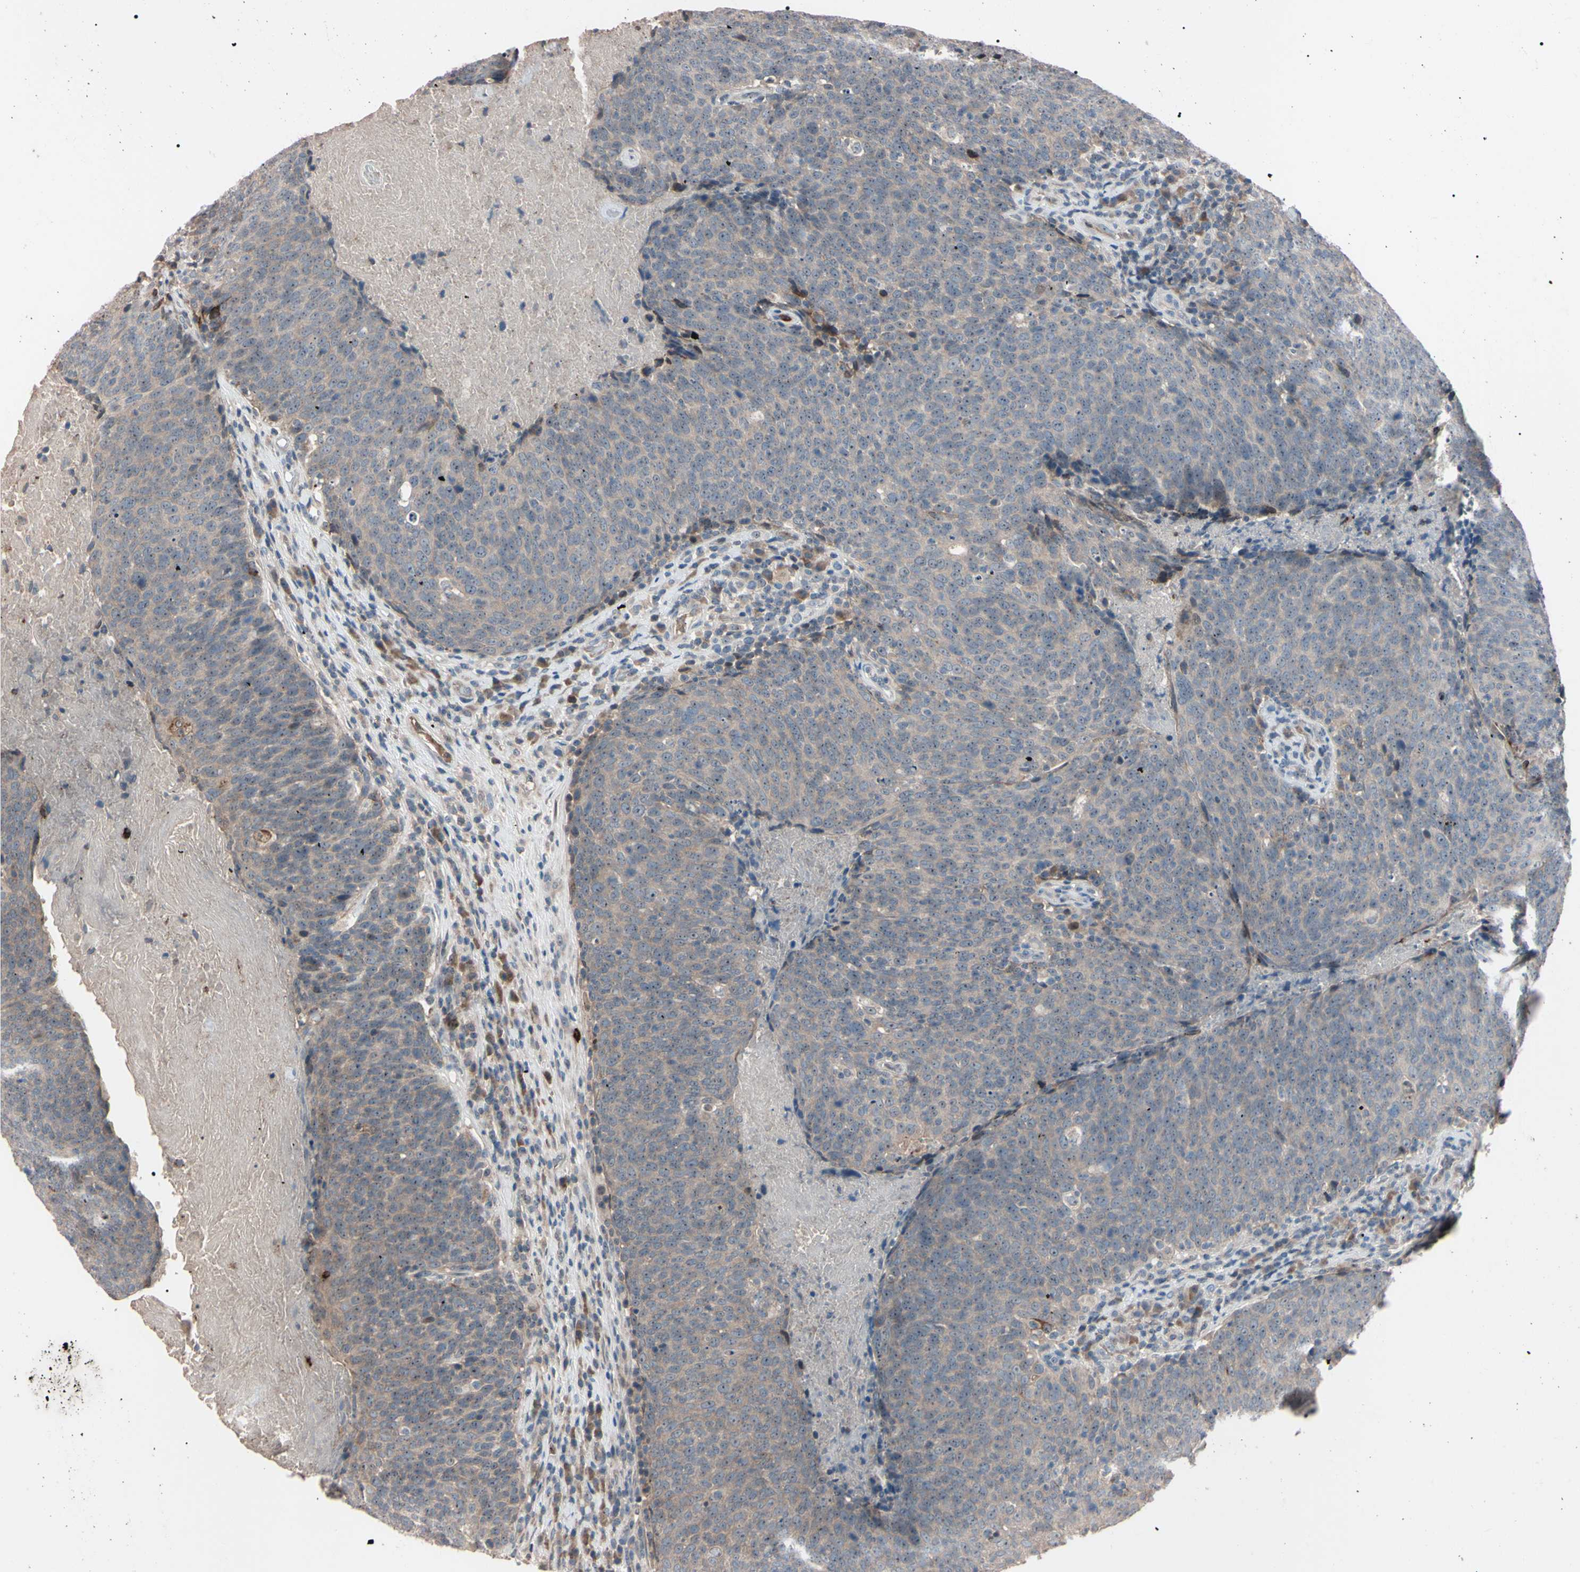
{"staining": {"intensity": "weak", "quantity": ">75%", "location": "cytoplasmic/membranous"}, "tissue": "head and neck cancer", "cell_type": "Tumor cells", "image_type": "cancer", "snomed": [{"axis": "morphology", "description": "Squamous cell carcinoma, NOS"}, {"axis": "morphology", "description": "Squamous cell carcinoma, metastatic, NOS"}, {"axis": "topography", "description": "Lymph node"}, {"axis": "topography", "description": "Head-Neck"}], "caption": "Brown immunohistochemical staining in human metastatic squamous cell carcinoma (head and neck) demonstrates weak cytoplasmic/membranous expression in approximately >75% of tumor cells. (IHC, brightfield microscopy, high magnification).", "gene": "TRAF5", "patient": {"sex": "male", "age": 62}}